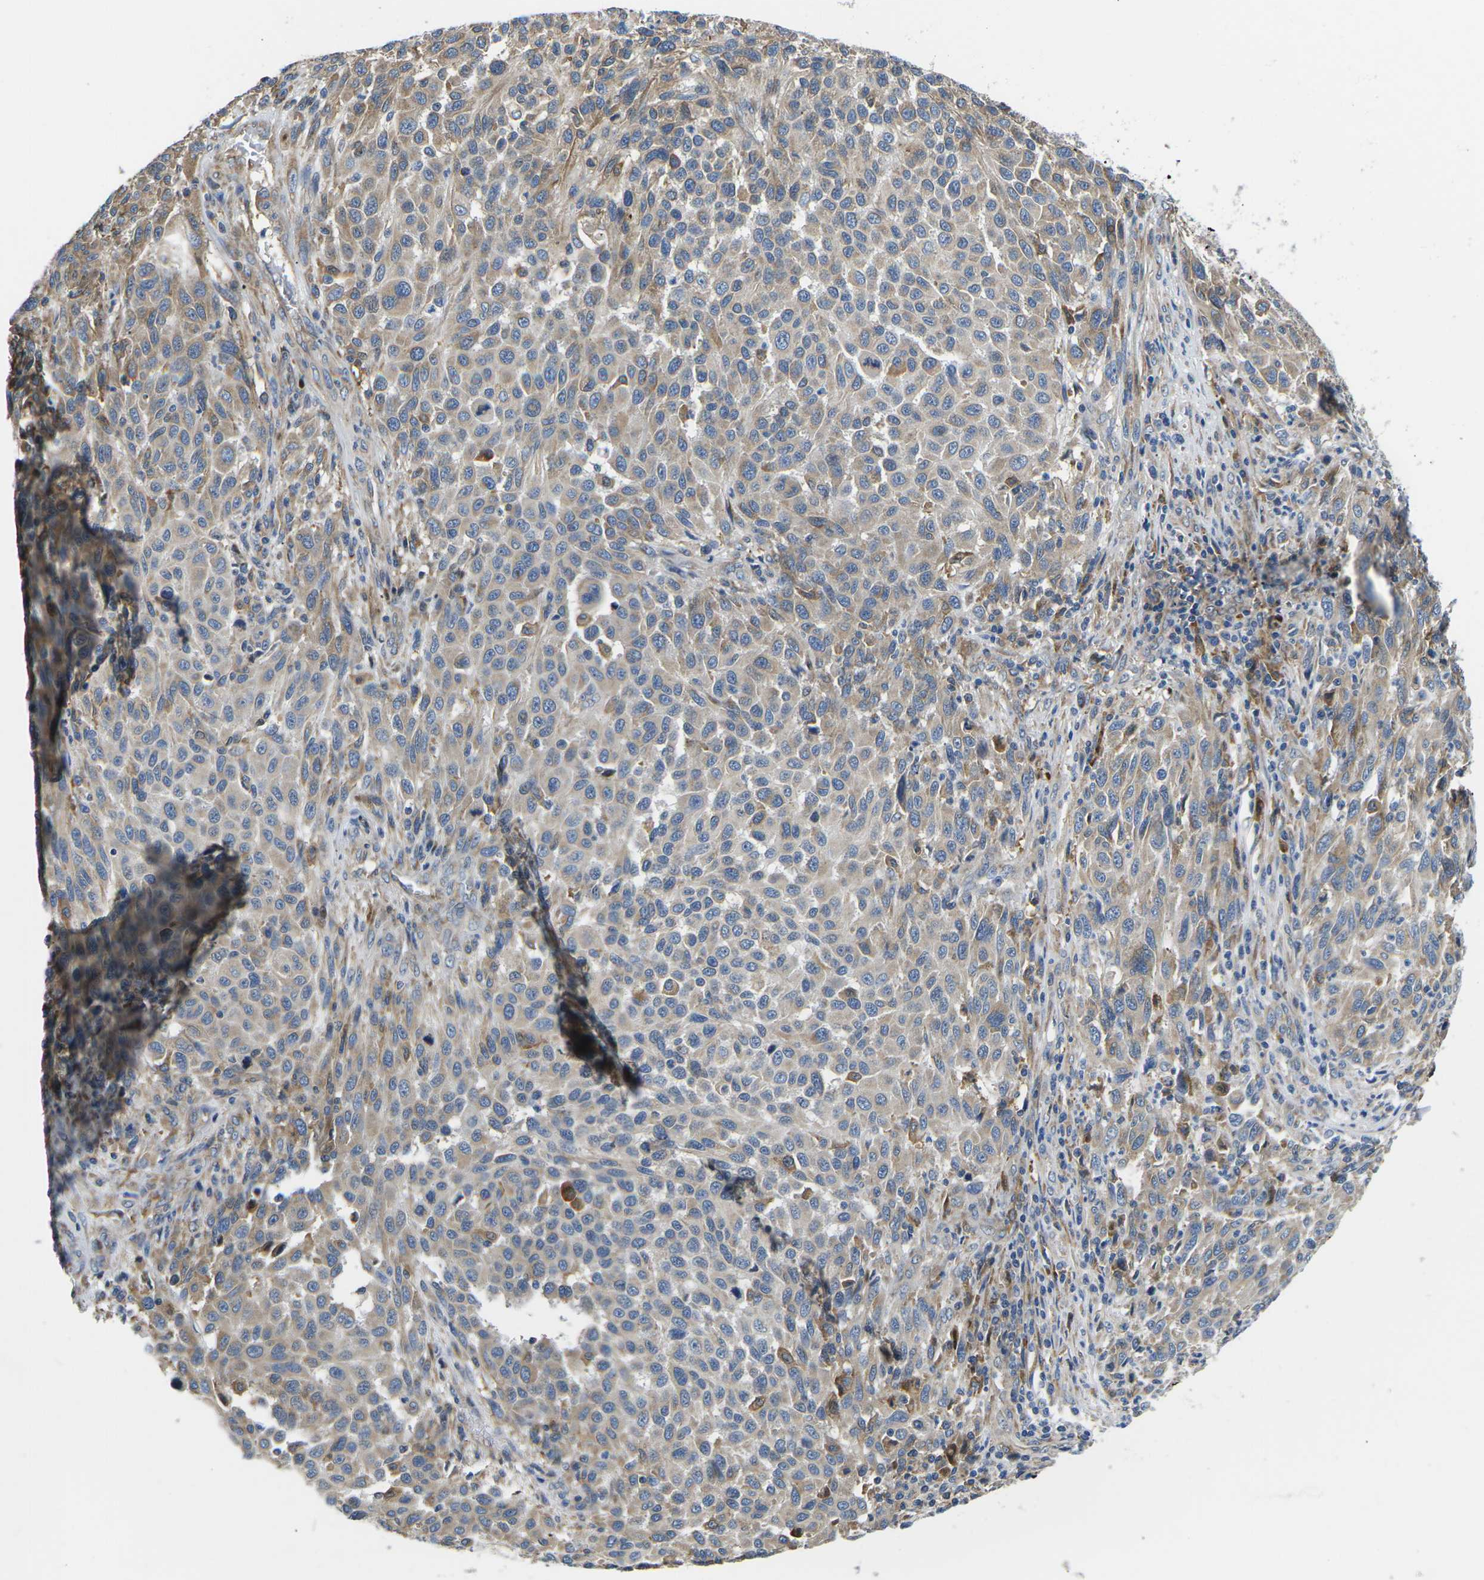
{"staining": {"intensity": "weak", "quantity": ">75%", "location": "cytoplasmic/membranous"}, "tissue": "melanoma", "cell_type": "Tumor cells", "image_type": "cancer", "snomed": [{"axis": "morphology", "description": "Malignant melanoma, Metastatic site"}, {"axis": "topography", "description": "Lymph node"}], "caption": "DAB (3,3'-diaminobenzidine) immunohistochemical staining of human melanoma exhibits weak cytoplasmic/membranous protein expression in about >75% of tumor cells.", "gene": "TMEFF2", "patient": {"sex": "male", "age": 61}}